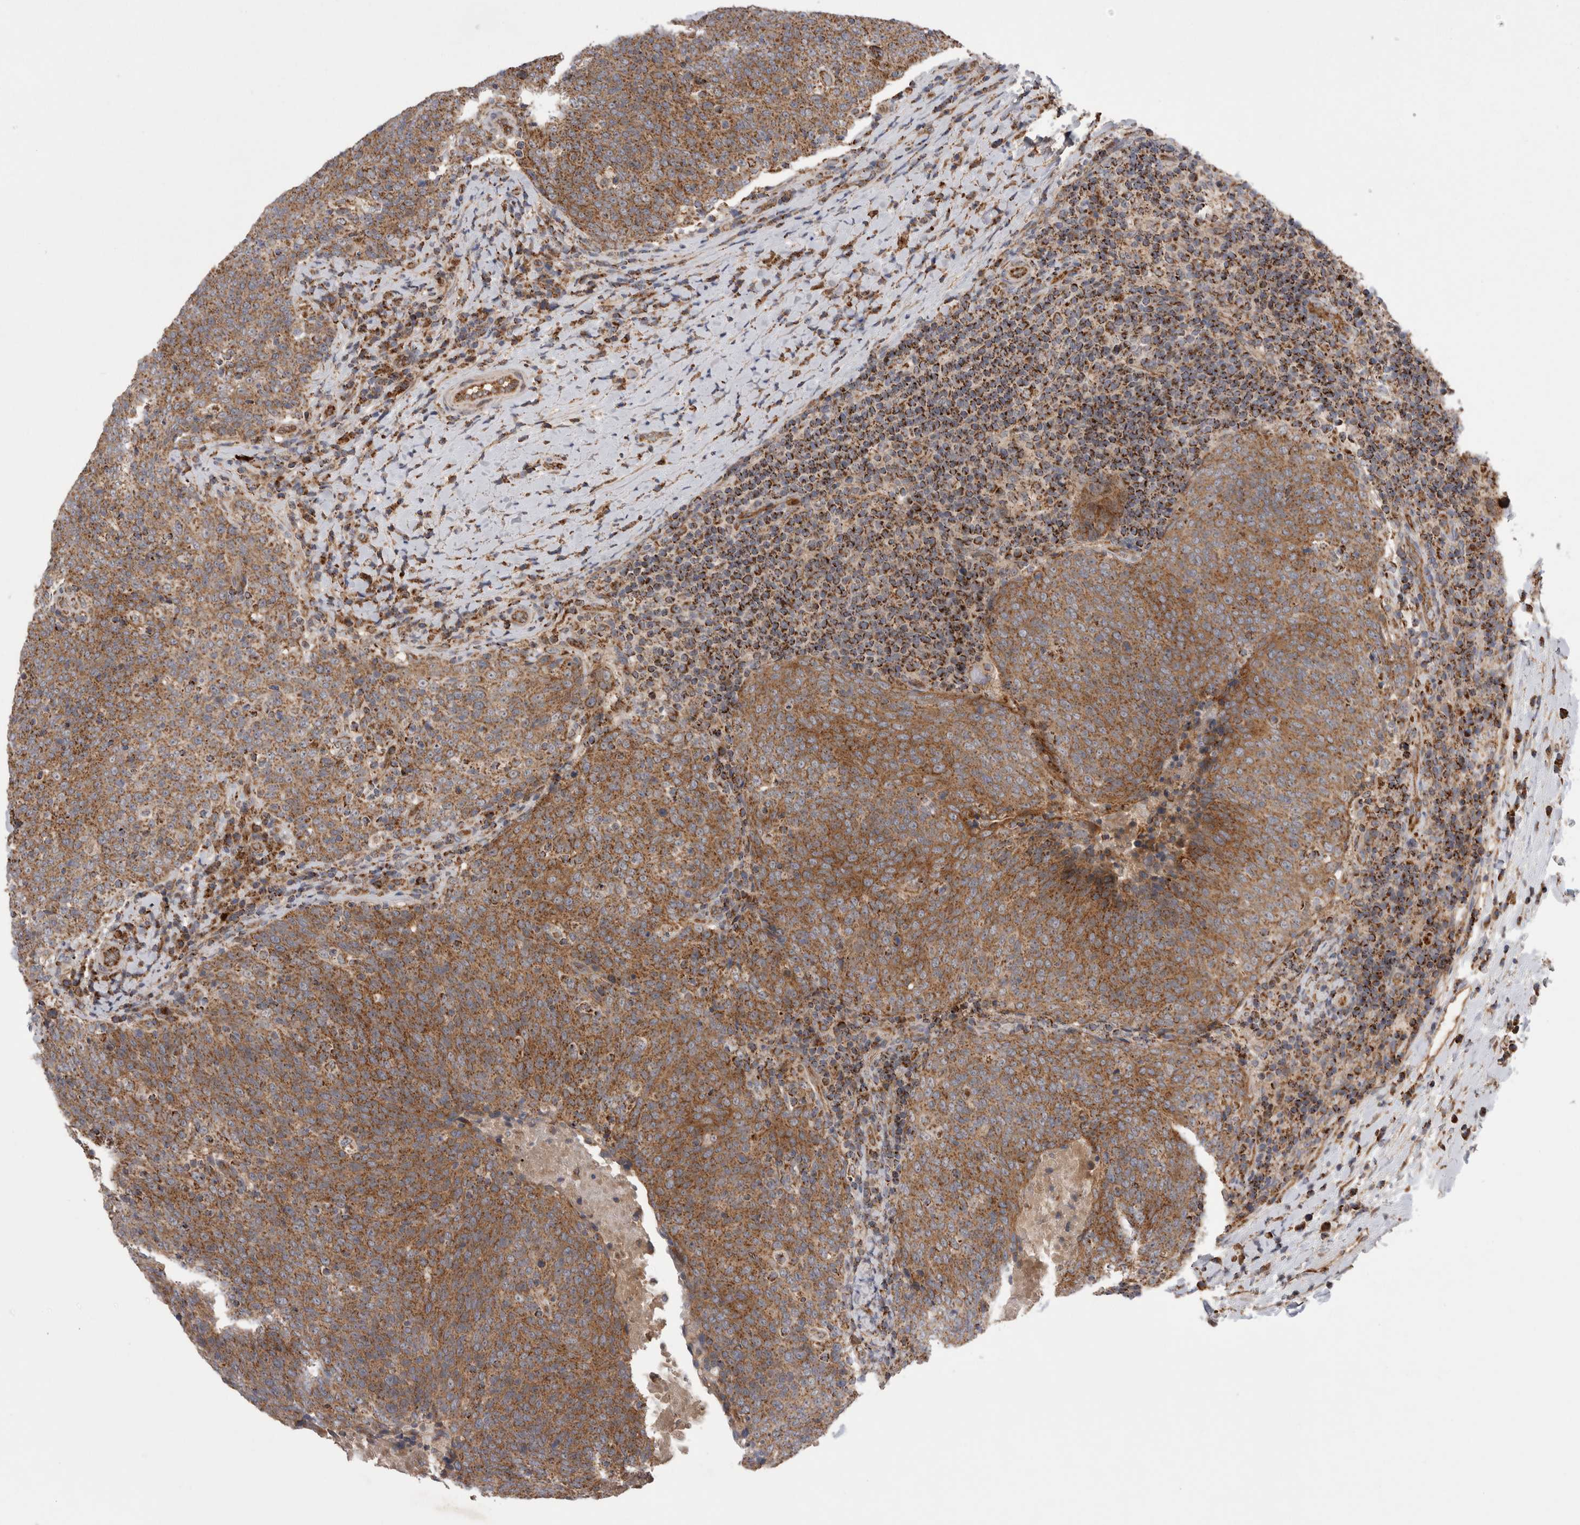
{"staining": {"intensity": "strong", "quantity": ">75%", "location": "cytoplasmic/membranous"}, "tissue": "head and neck cancer", "cell_type": "Tumor cells", "image_type": "cancer", "snomed": [{"axis": "morphology", "description": "Squamous cell carcinoma, NOS"}, {"axis": "morphology", "description": "Squamous cell carcinoma, metastatic, NOS"}, {"axis": "topography", "description": "Lymph node"}, {"axis": "topography", "description": "Head-Neck"}], "caption": "Head and neck cancer tissue displays strong cytoplasmic/membranous positivity in about >75% of tumor cells", "gene": "DARS2", "patient": {"sex": "male", "age": 62}}